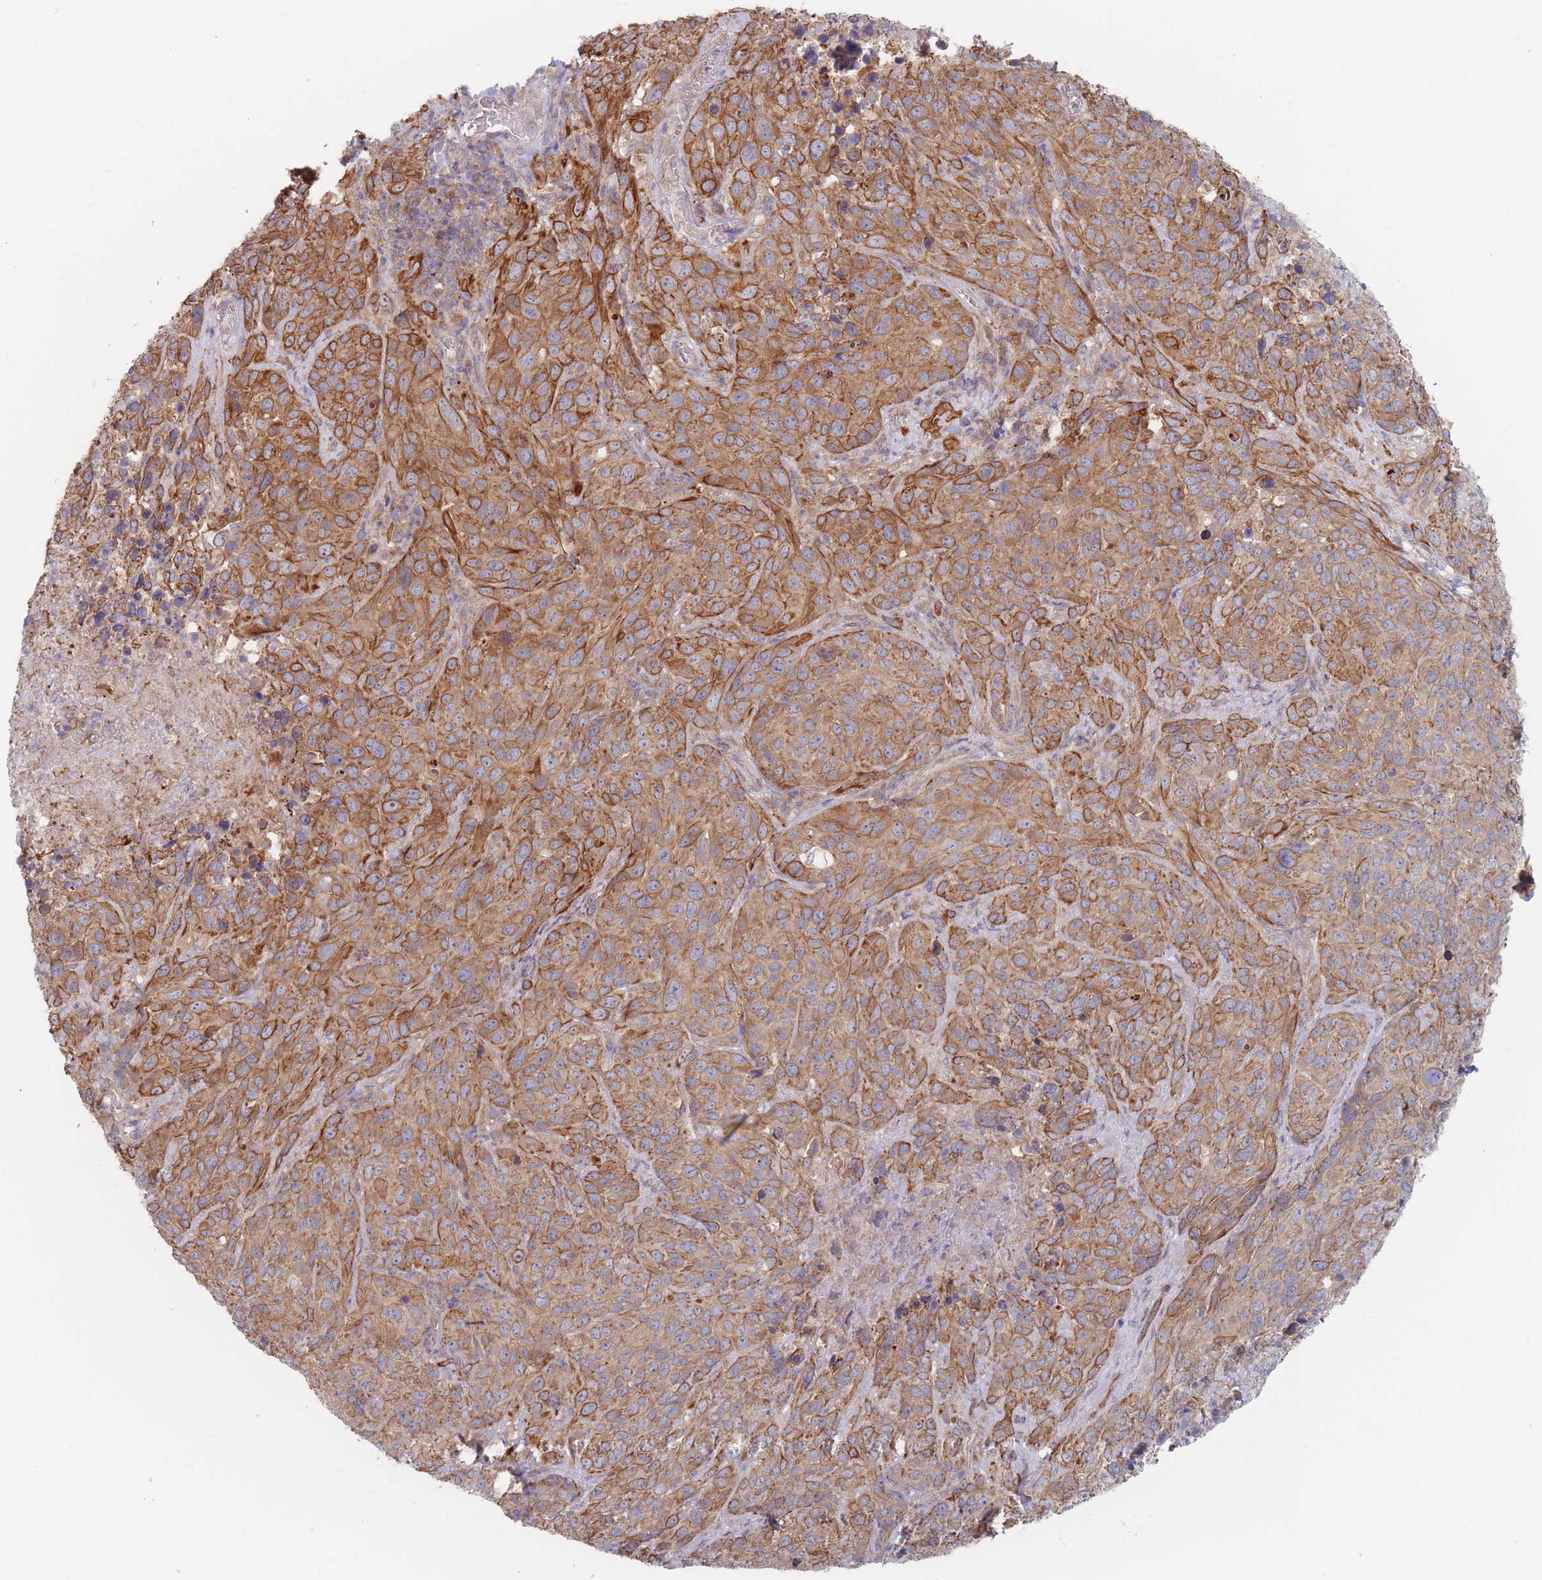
{"staining": {"intensity": "strong", "quantity": ">75%", "location": "cytoplasmic/membranous"}, "tissue": "cervical cancer", "cell_type": "Tumor cells", "image_type": "cancer", "snomed": [{"axis": "morphology", "description": "Squamous cell carcinoma, NOS"}, {"axis": "topography", "description": "Cervix"}], "caption": "Strong cytoplasmic/membranous positivity for a protein is identified in approximately >75% of tumor cells of squamous cell carcinoma (cervical) using IHC.", "gene": "EFCC1", "patient": {"sex": "female", "age": 51}}